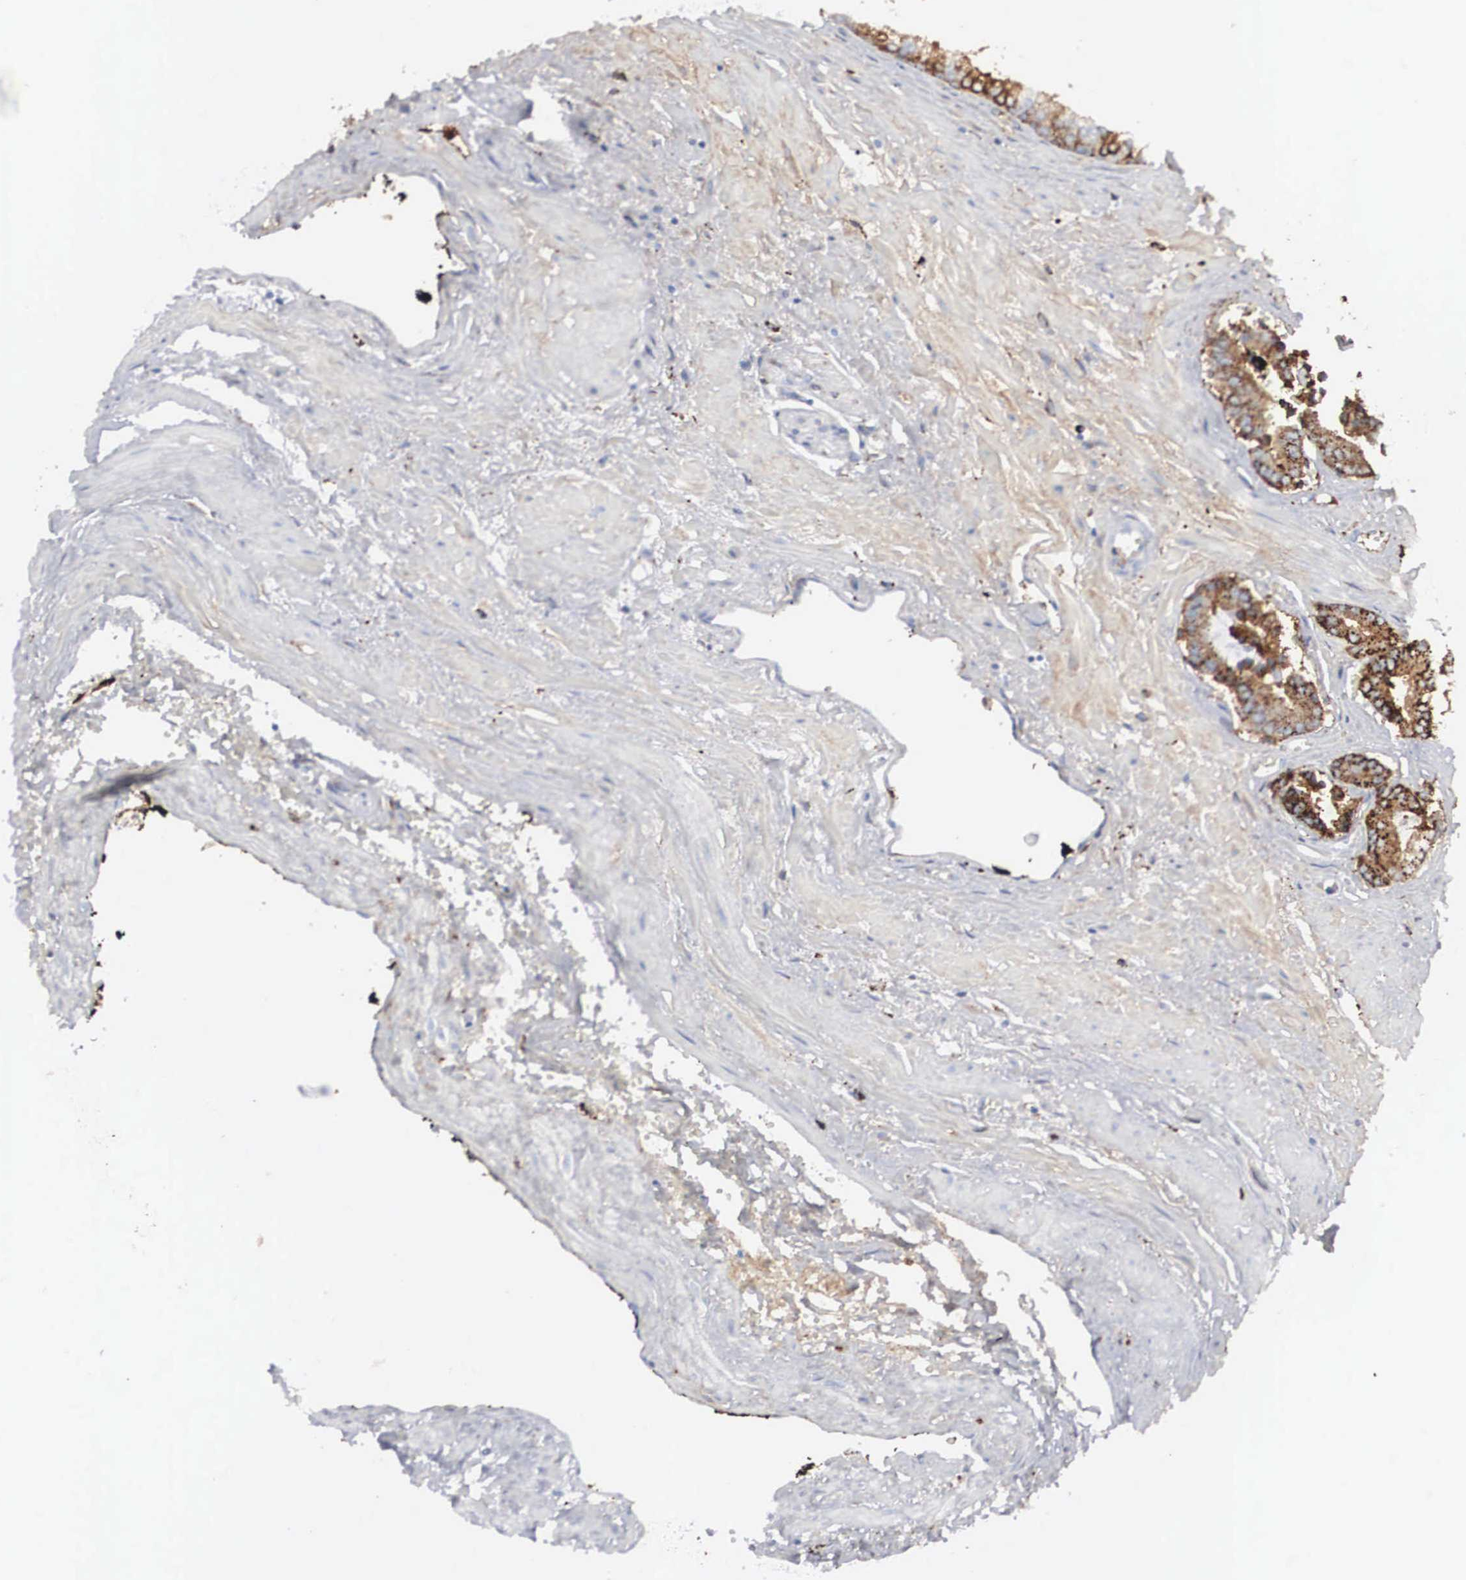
{"staining": {"intensity": "moderate", "quantity": "25%-75%", "location": "cytoplasmic/membranous"}, "tissue": "prostate cancer", "cell_type": "Tumor cells", "image_type": "cancer", "snomed": [{"axis": "morphology", "description": "Adenocarcinoma, High grade"}, {"axis": "topography", "description": "Prostate"}], "caption": "Protein staining of prostate cancer (adenocarcinoma (high-grade)) tissue demonstrates moderate cytoplasmic/membranous staining in about 25%-75% of tumor cells. (DAB IHC with brightfield microscopy, high magnification).", "gene": "LGALS3BP", "patient": {"sex": "male", "age": 56}}